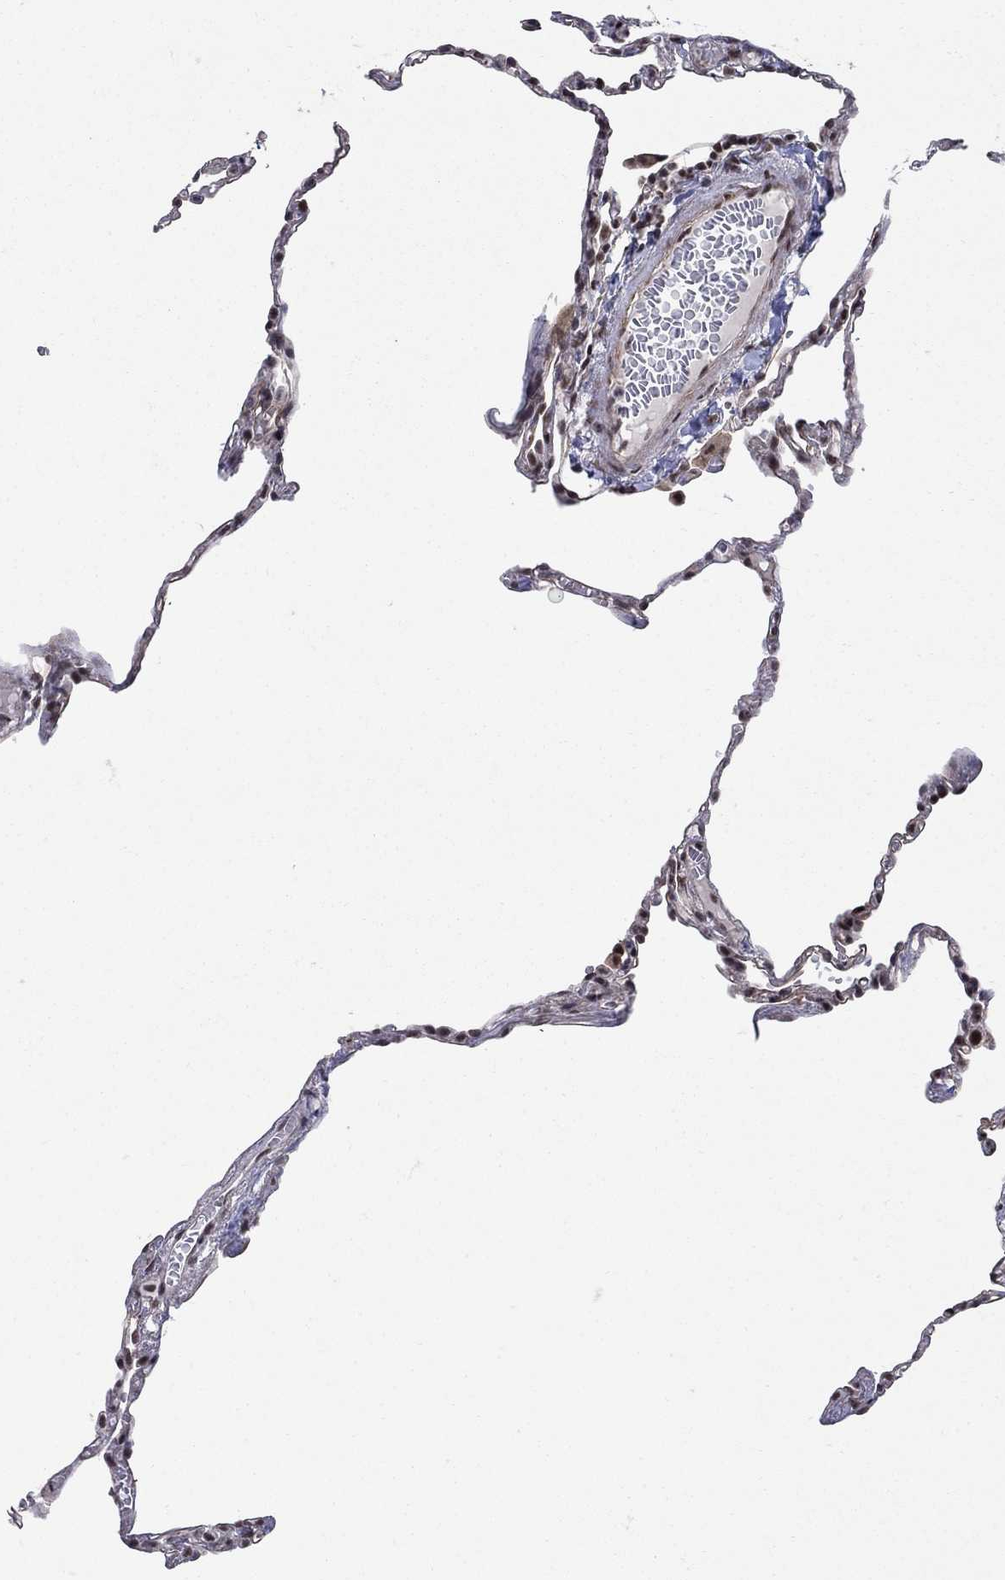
{"staining": {"intensity": "moderate", "quantity": "25%-75%", "location": "nuclear"}, "tissue": "lung", "cell_type": "Alveolar cells", "image_type": "normal", "snomed": [{"axis": "morphology", "description": "Normal tissue, NOS"}, {"axis": "topography", "description": "Lung"}], "caption": "This micrograph shows IHC staining of normal lung, with medium moderate nuclear staining in about 25%-75% of alveolar cells.", "gene": "PNISR", "patient": {"sex": "male", "age": 78}}